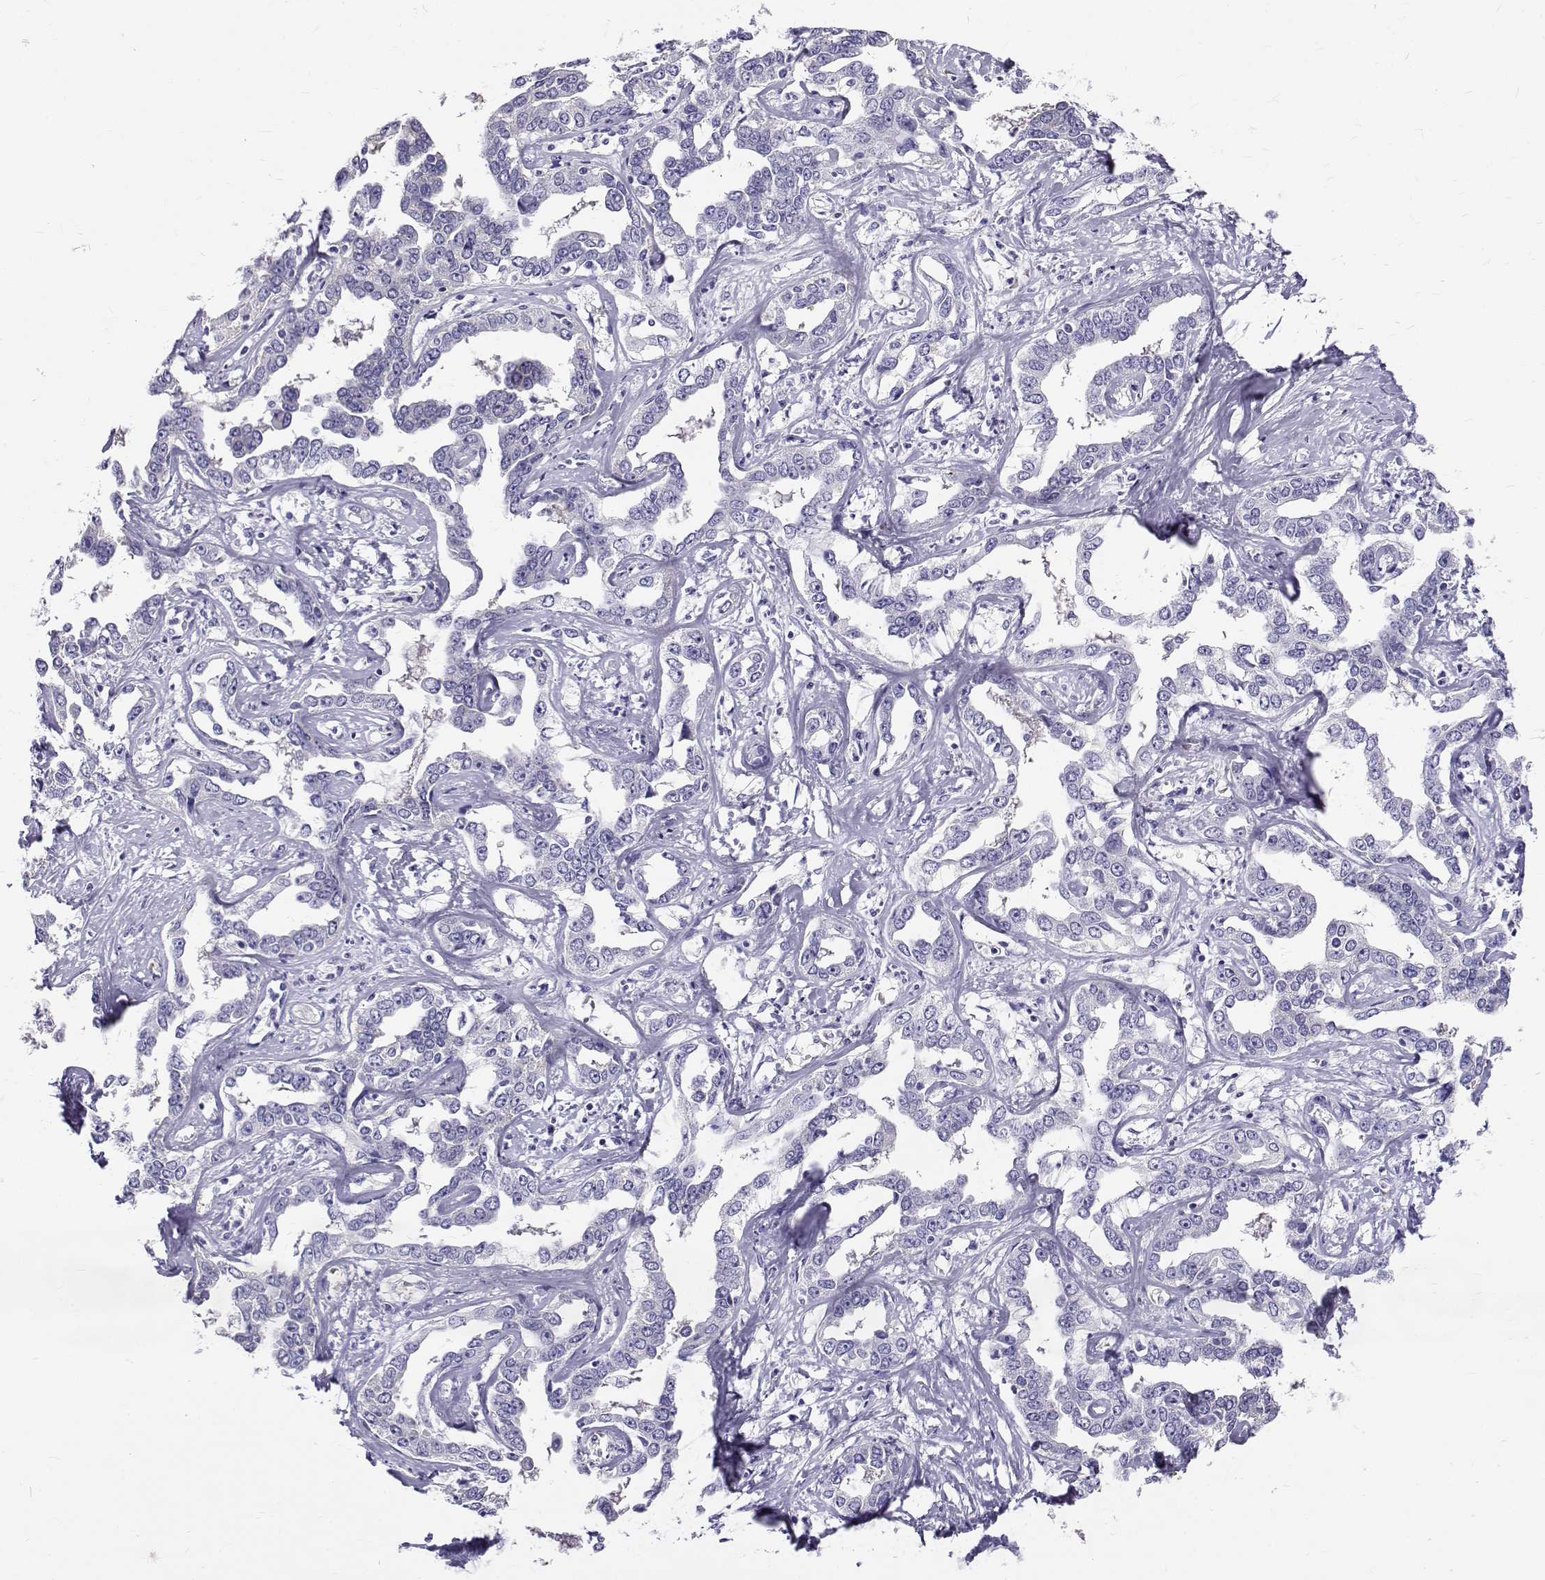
{"staining": {"intensity": "negative", "quantity": "none", "location": "none"}, "tissue": "liver cancer", "cell_type": "Tumor cells", "image_type": "cancer", "snomed": [{"axis": "morphology", "description": "Cholangiocarcinoma"}, {"axis": "topography", "description": "Liver"}], "caption": "DAB immunohistochemical staining of liver cancer (cholangiocarcinoma) exhibits no significant positivity in tumor cells.", "gene": "IGSF1", "patient": {"sex": "male", "age": 59}}